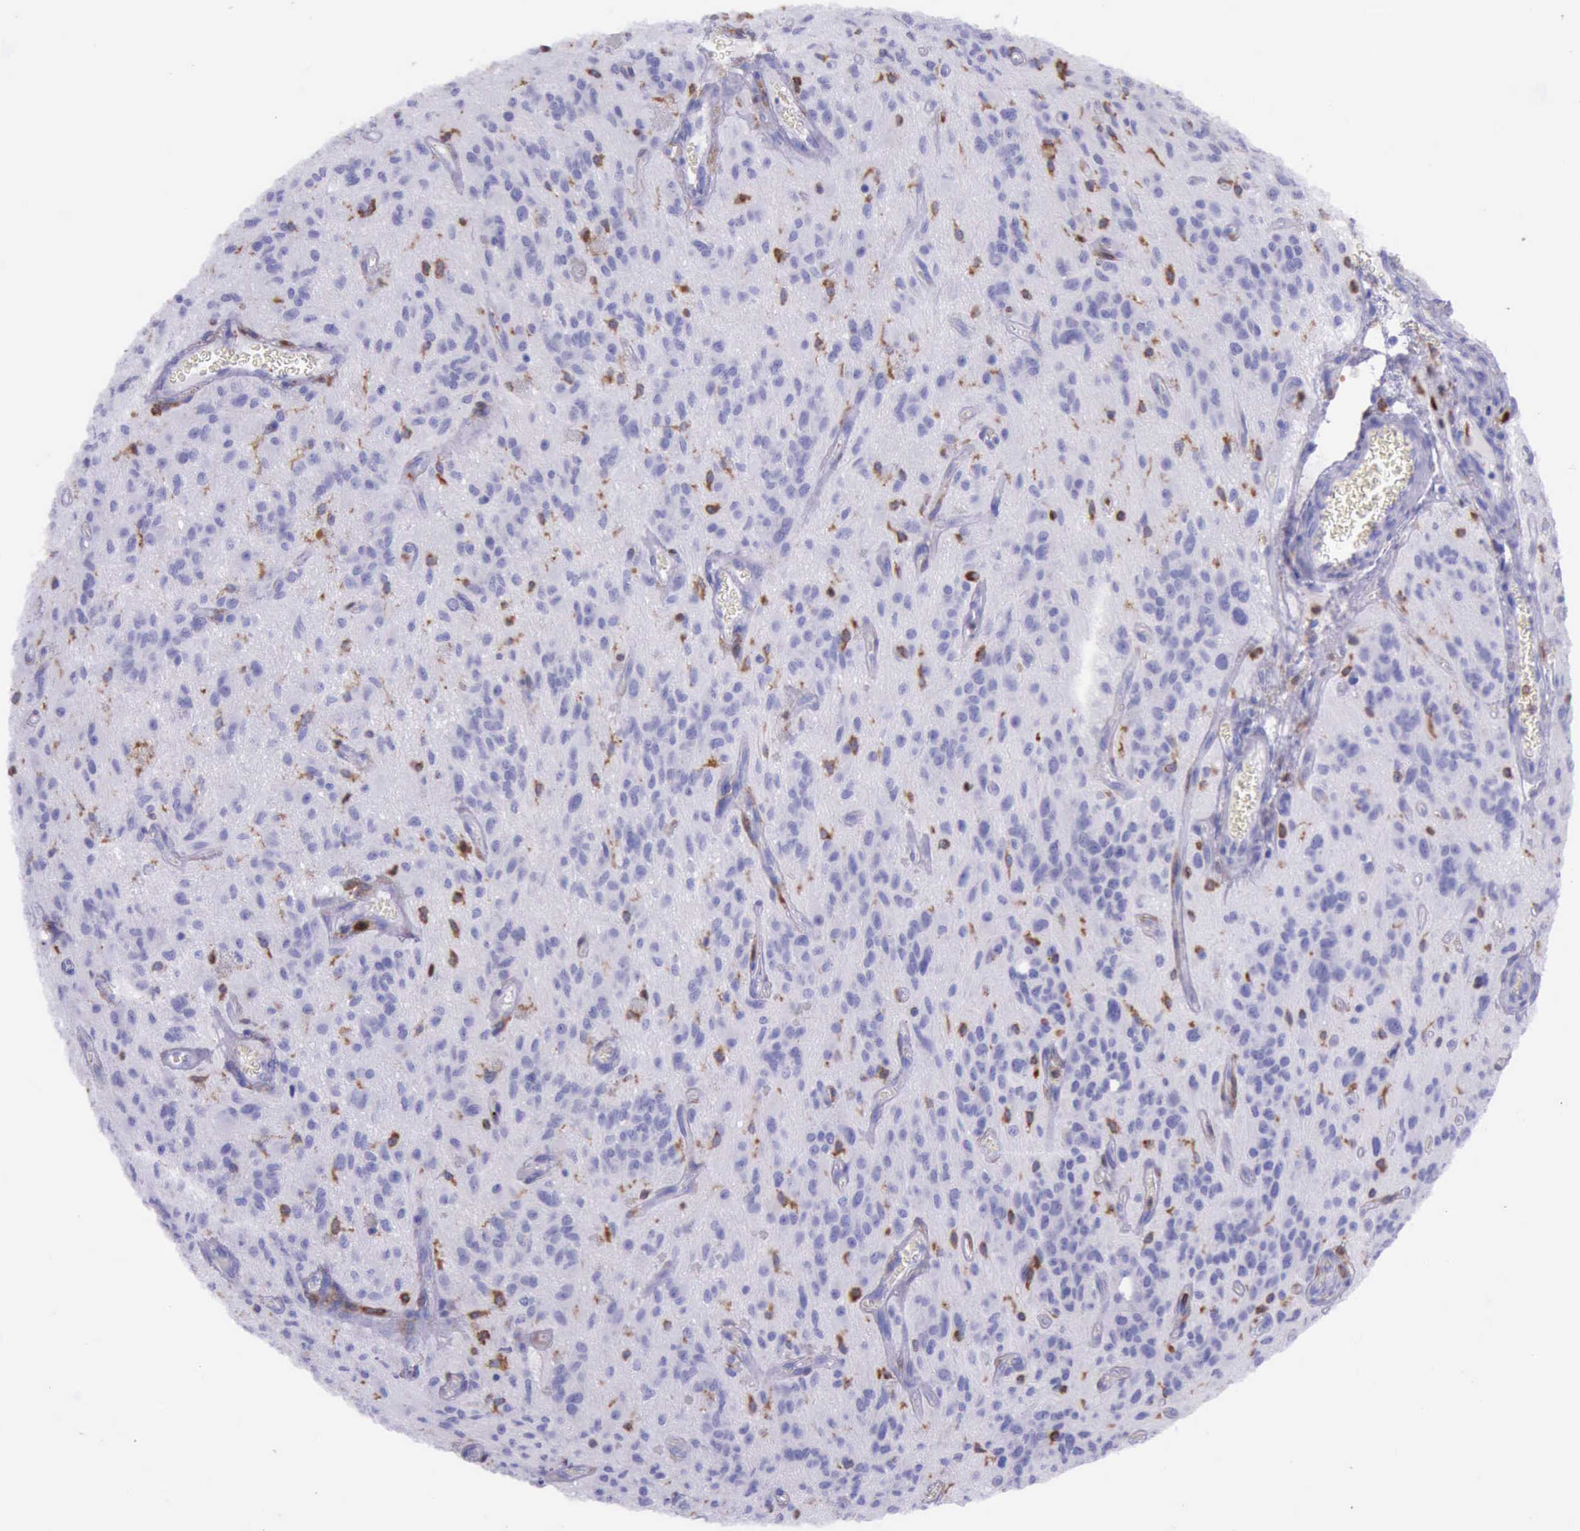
{"staining": {"intensity": "moderate", "quantity": "<25%", "location": "cytoplasmic/membranous"}, "tissue": "glioma", "cell_type": "Tumor cells", "image_type": "cancer", "snomed": [{"axis": "morphology", "description": "Glioma, malignant, Low grade"}, {"axis": "topography", "description": "Brain"}], "caption": "Glioma stained with a brown dye demonstrates moderate cytoplasmic/membranous positive staining in about <25% of tumor cells.", "gene": "BTK", "patient": {"sex": "female", "age": 15}}